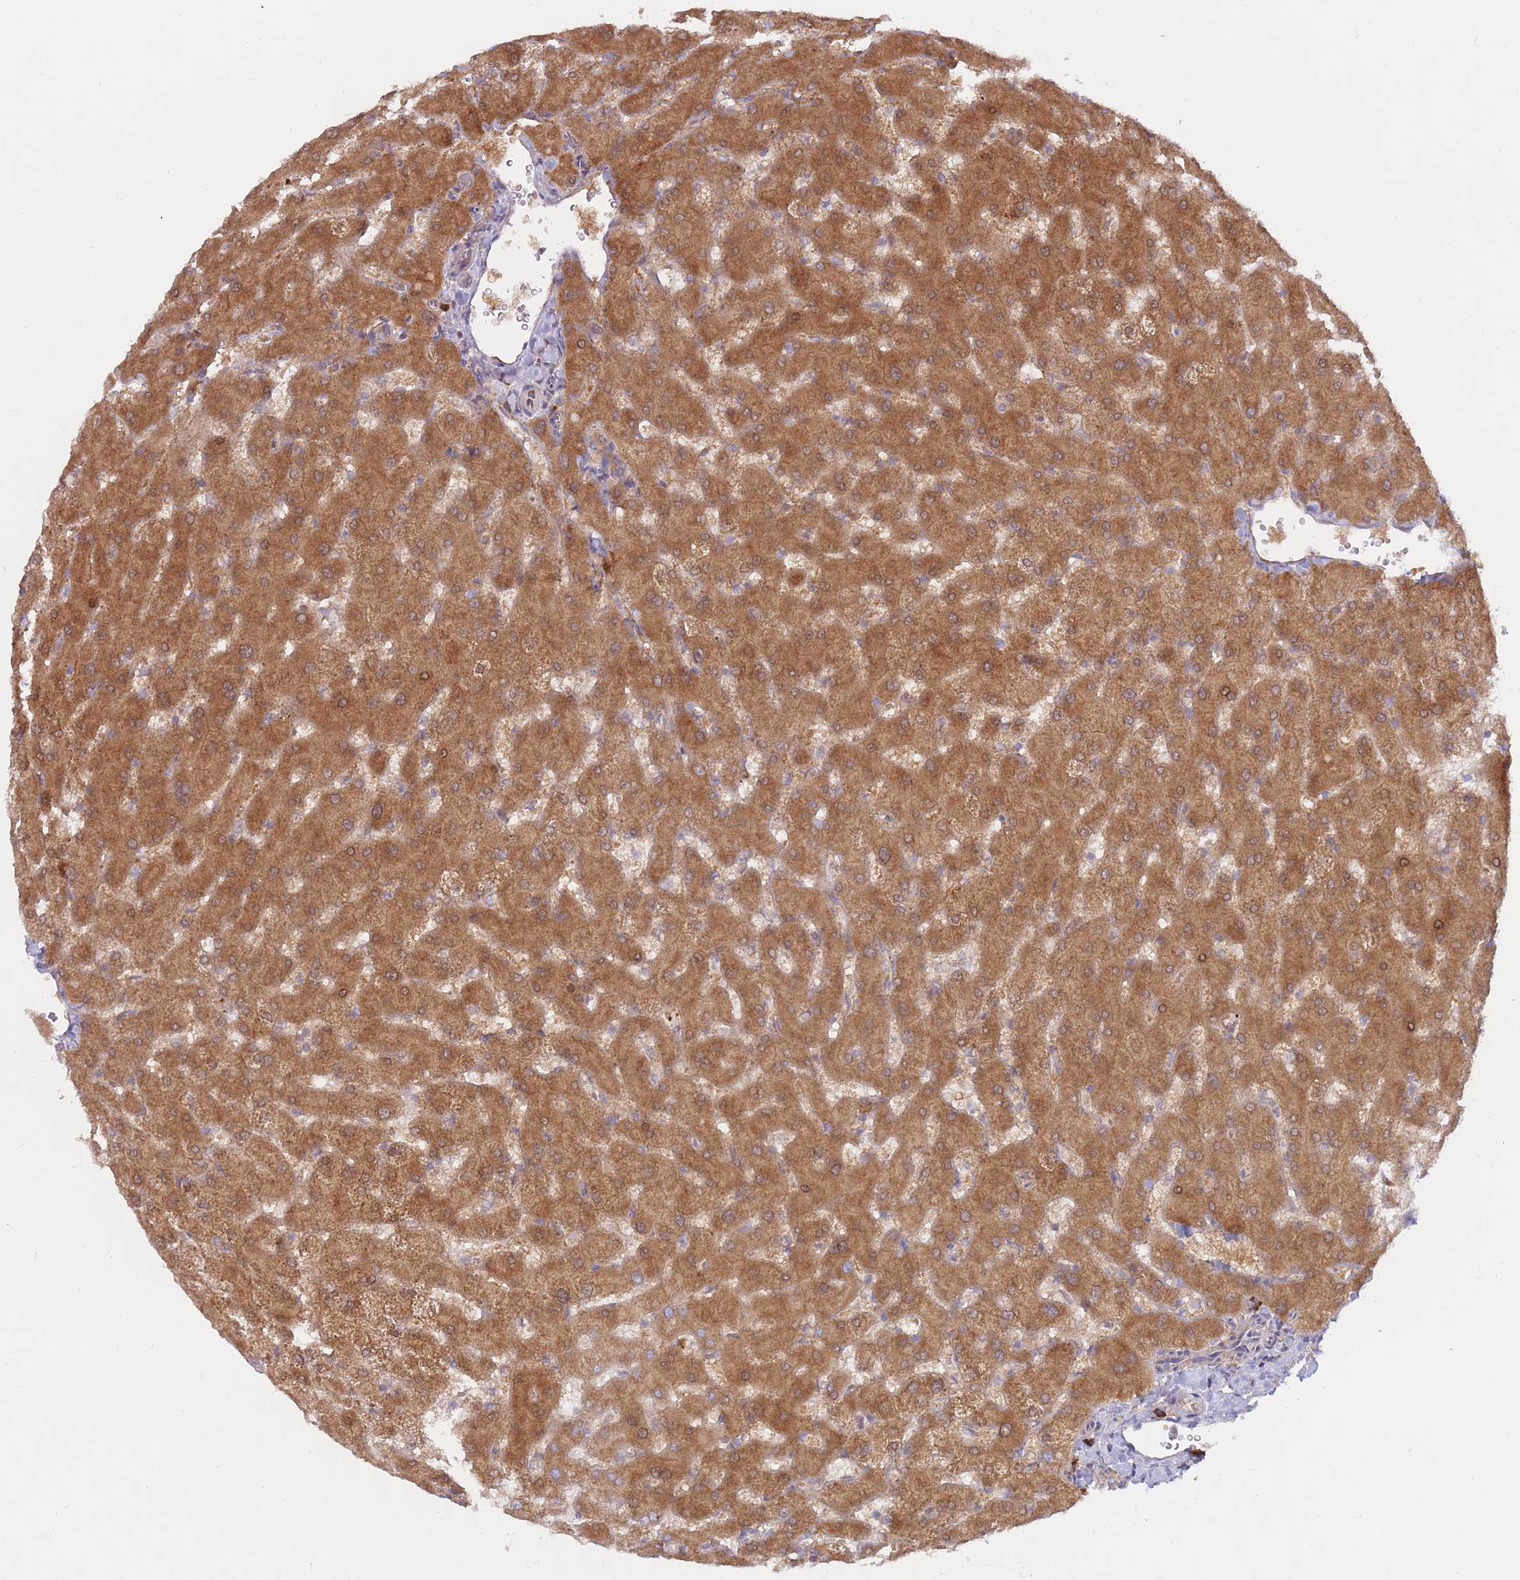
{"staining": {"intensity": "moderate", "quantity": ">75%", "location": "cytoplasmic/membranous"}, "tissue": "liver", "cell_type": "Cholangiocytes", "image_type": "normal", "snomed": [{"axis": "morphology", "description": "Normal tissue, NOS"}, {"axis": "topography", "description": "Liver"}], "caption": "A micrograph of human liver stained for a protein shows moderate cytoplasmic/membranous brown staining in cholangiocytes.", "gene": "DDX19B", "patient": {"sex": "female", "age": 63}}